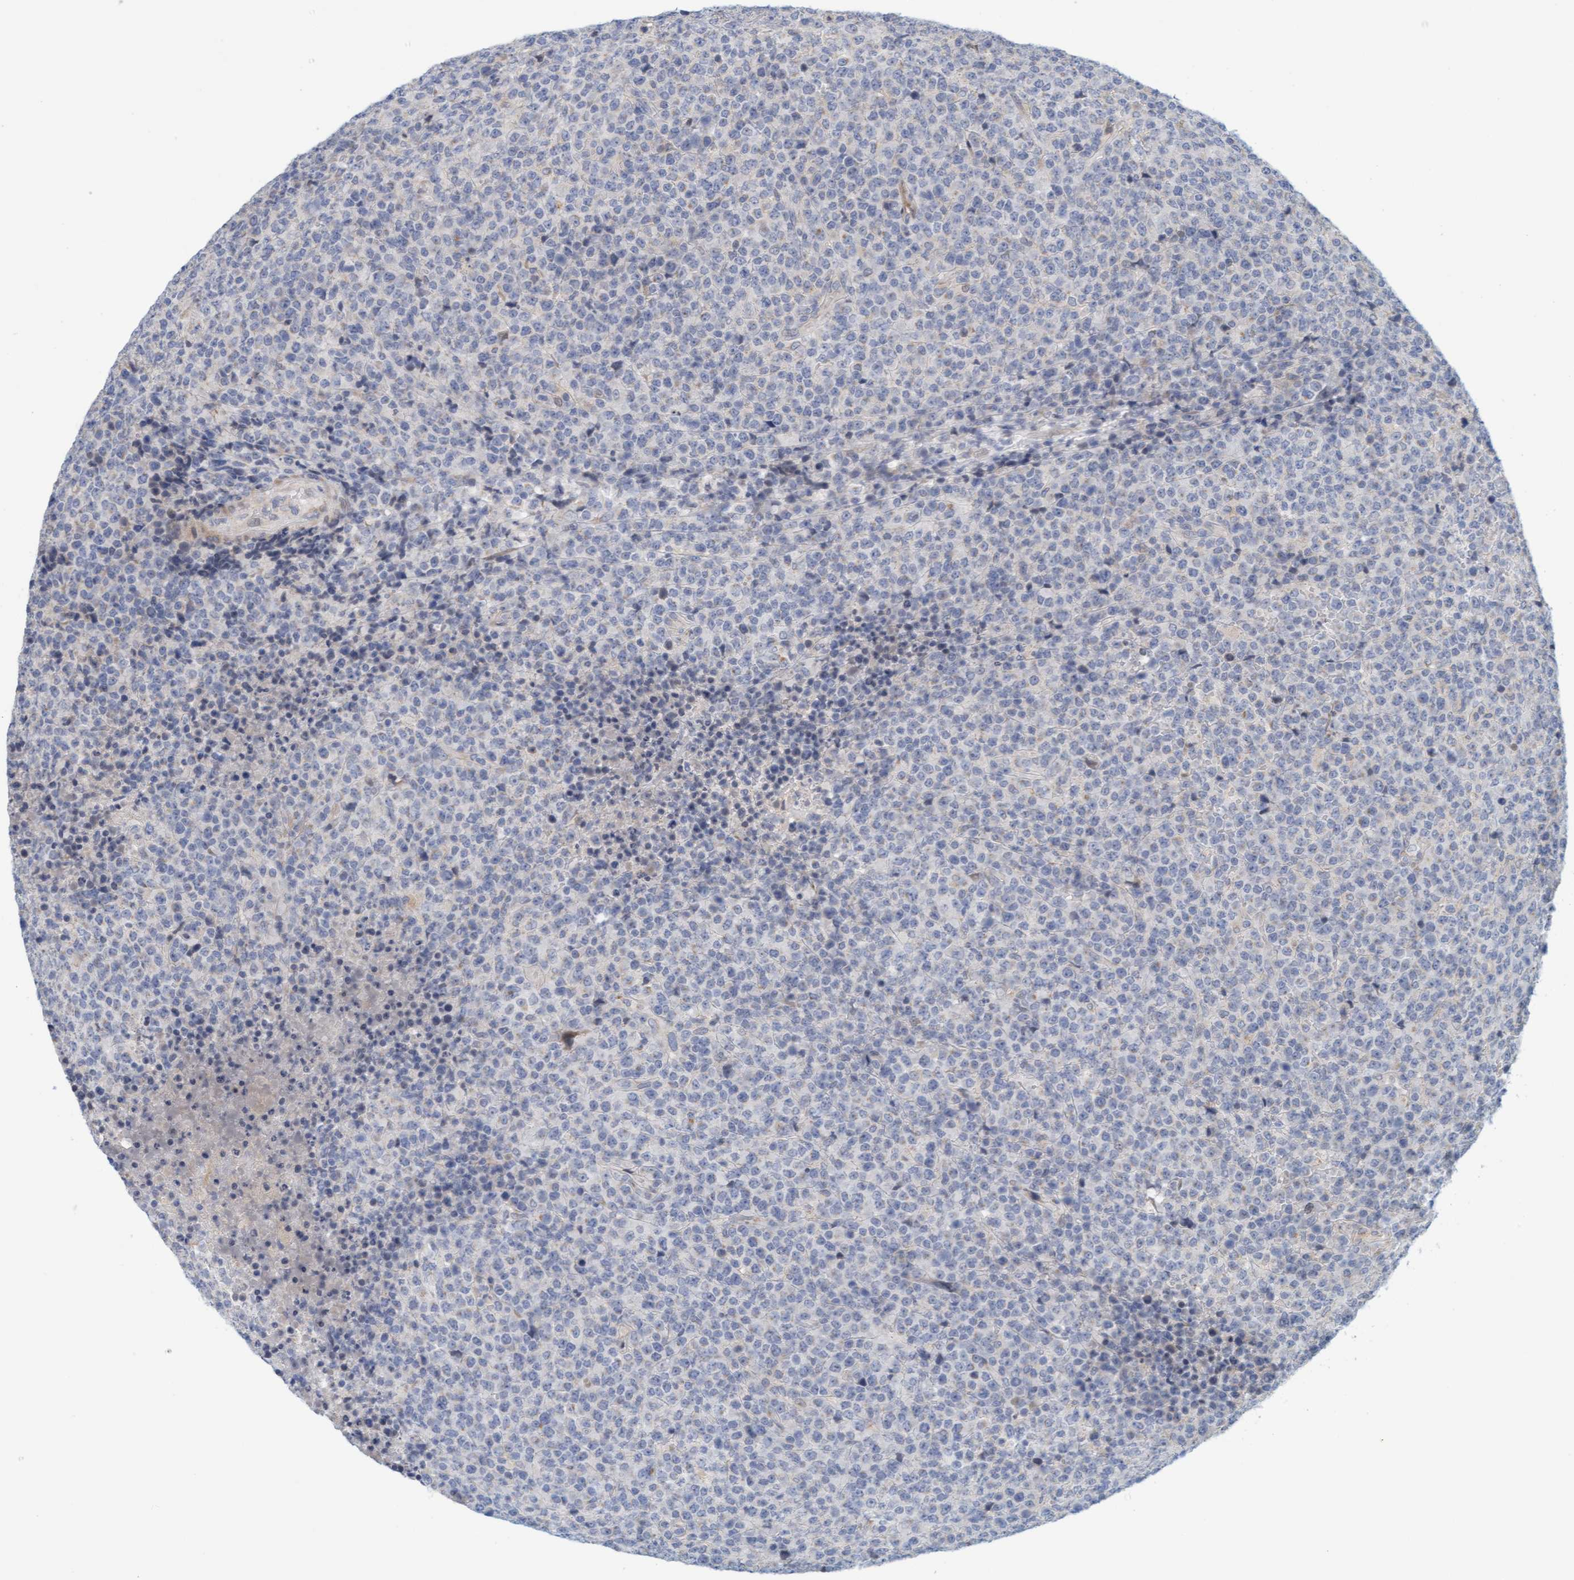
{"staining": {"intensity": "negative", "quantity": "none", "location": "none"}, "tissue": "lymphoma", "cell_type": "Tumor cells", "image_type": "cancer", "snomed": [{"axis": "morphology", "description": "Malignant lymphoma, non-Hodgkin's type, High grade"}, {"axis": "topography", "description": "Lymph node"}], "caption": "Tumor cells show no significant protein positivity in malignant lymphoma, non-Hodgkin's type (high-grade).", "gene": "ZC3H3", "patient": {"sex": "male", "age": 13}}